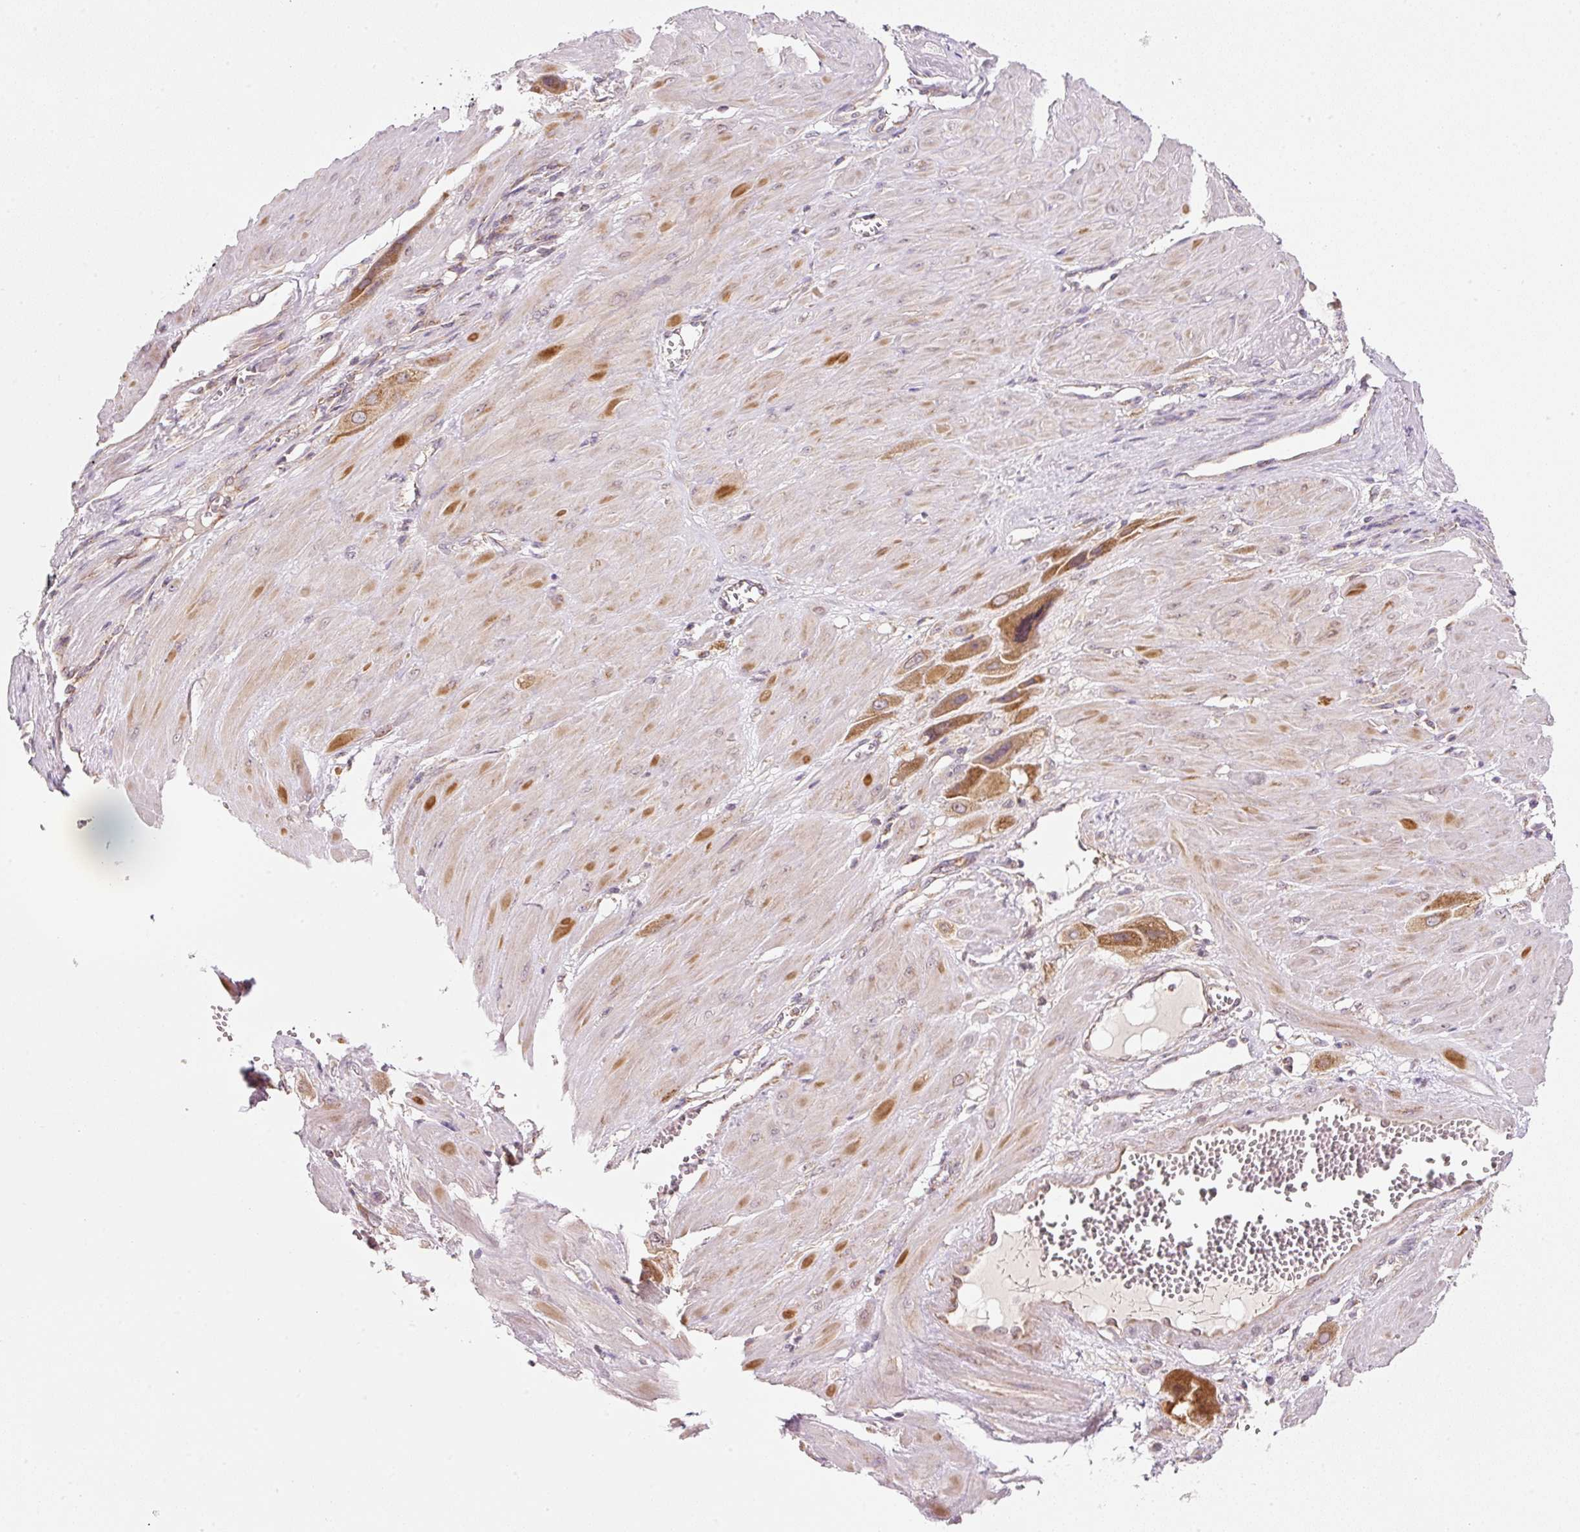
{"staining": {"intensity": "moderate", "quantity": ">75%", "location": "cytoplasmic/membranous"}, "tissue": "cervical cancer", "cell_type": "Tumor cells", "image_type": "cancer", "snomed": [{"axis": "morphology", "description": "Squamous cell carcinoma, NOS"}, {"axis": "topography", "description": "Cervix"}], "caption": "Protein staining by IHC displays moderate cytoplasmic/membranous positivity in about >75% of tumor cells in squamous cell carcinoma (cervical).", "gene": "FAM78B", "patient": {"sex": "female", "age": 34}}